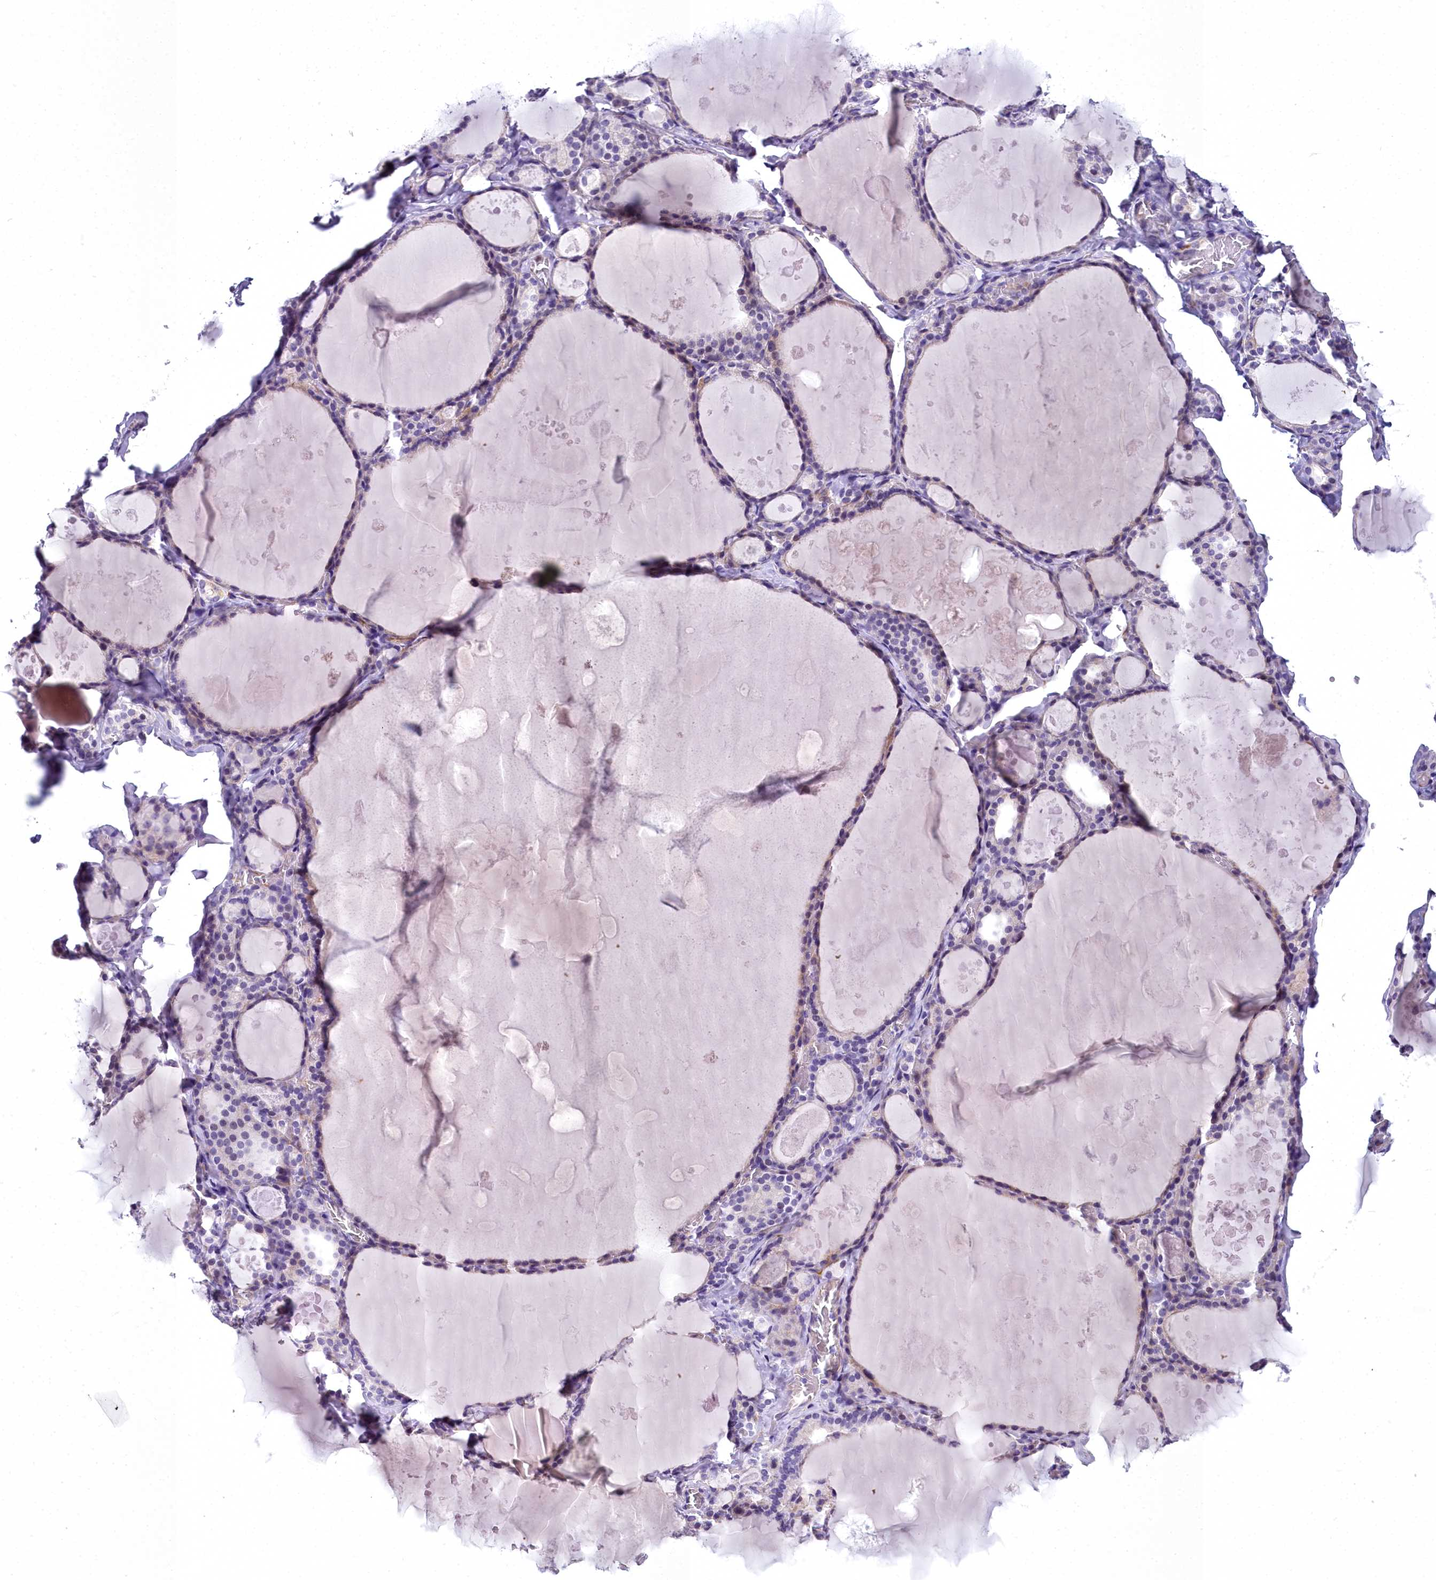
{"staining": {"intensity": "negative", "quantity": "none", "location": "none"}, "tissue": "thyroid gland", "cell_type": "Glandular cells", "image_type": "normal", "snomed": [{"axis": "morphology", "description": "Normal tissue, NOS"}, {"axis": "topography", "description": "Thyroid gland"}], "caption": "DAB immunohistochemical staining of benign human thyroid gland reveals no significant expression in glandular cells. Brightfield microscopy of immunohistochemistry (IHC) stained with DAB (3,3'-diaminobenzidine) (brown) and hematoxylin (blue), captured at high magnification.", "gene": "TIMM22", "patient": {"sex": "male", "age": 56}}